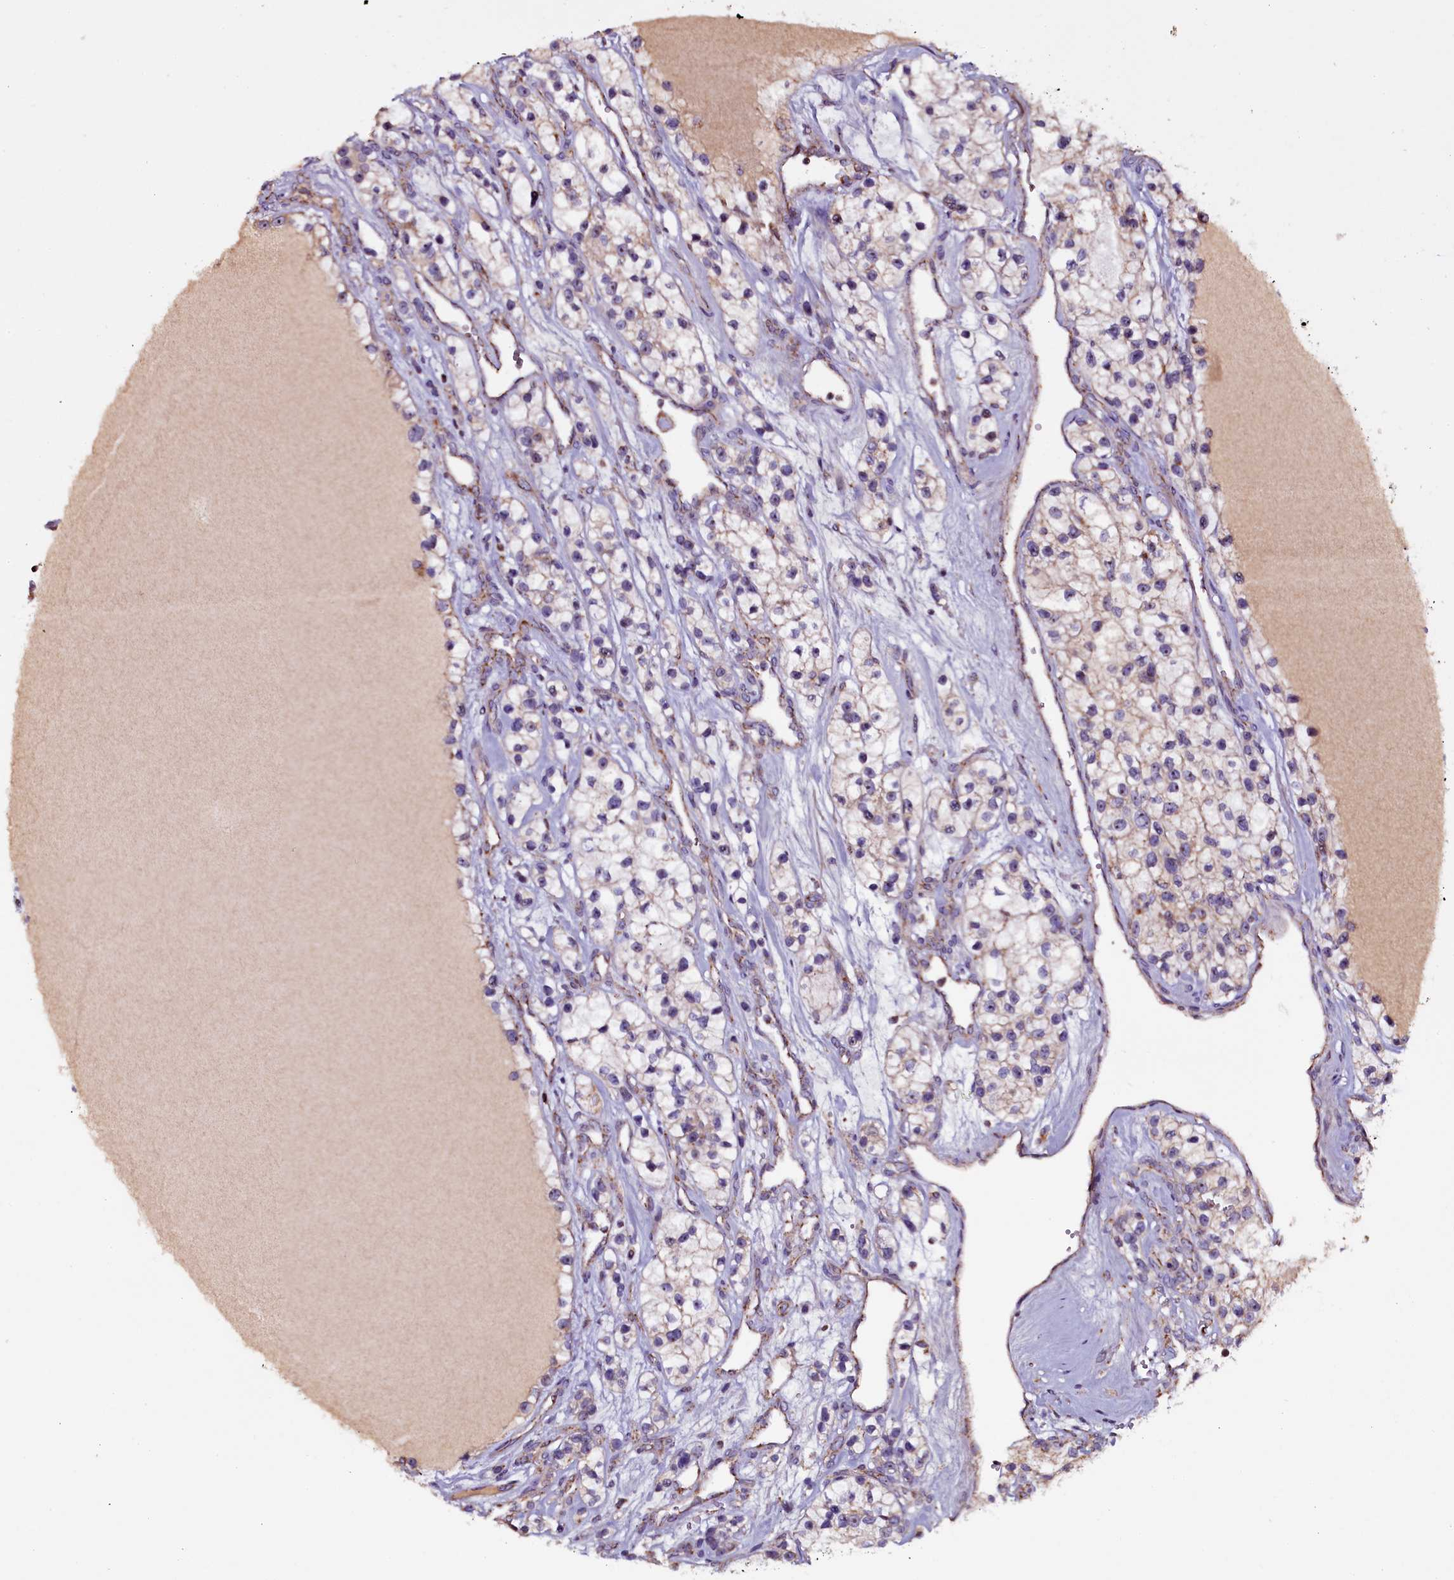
{"staining": {"intensity": "weak", "quantity": "25%-75%", "location": "cytoplasmic/membranous"}, "tissue": "renal cancer", "cell_type": "Tumor cells", "image_type": "cancer", "snomed": [{"axis": "morphology", "description": "Adenocarcinoma, NOS"}, {"axis": "topography", "description": "Kidney"}], "caption": "The immunohistochemical stain highlights weak cytoplasmic/membranous positivity in tumor cells of renal adenocarcinoma tissue. The staining was performed using DAB to visualize the protein expression in brown, while the nuclei were stained in blue with hematoxylin (Magnification: 20x).", "gene": "NAA80", "patient": {"sex": "female", "age": 57}}